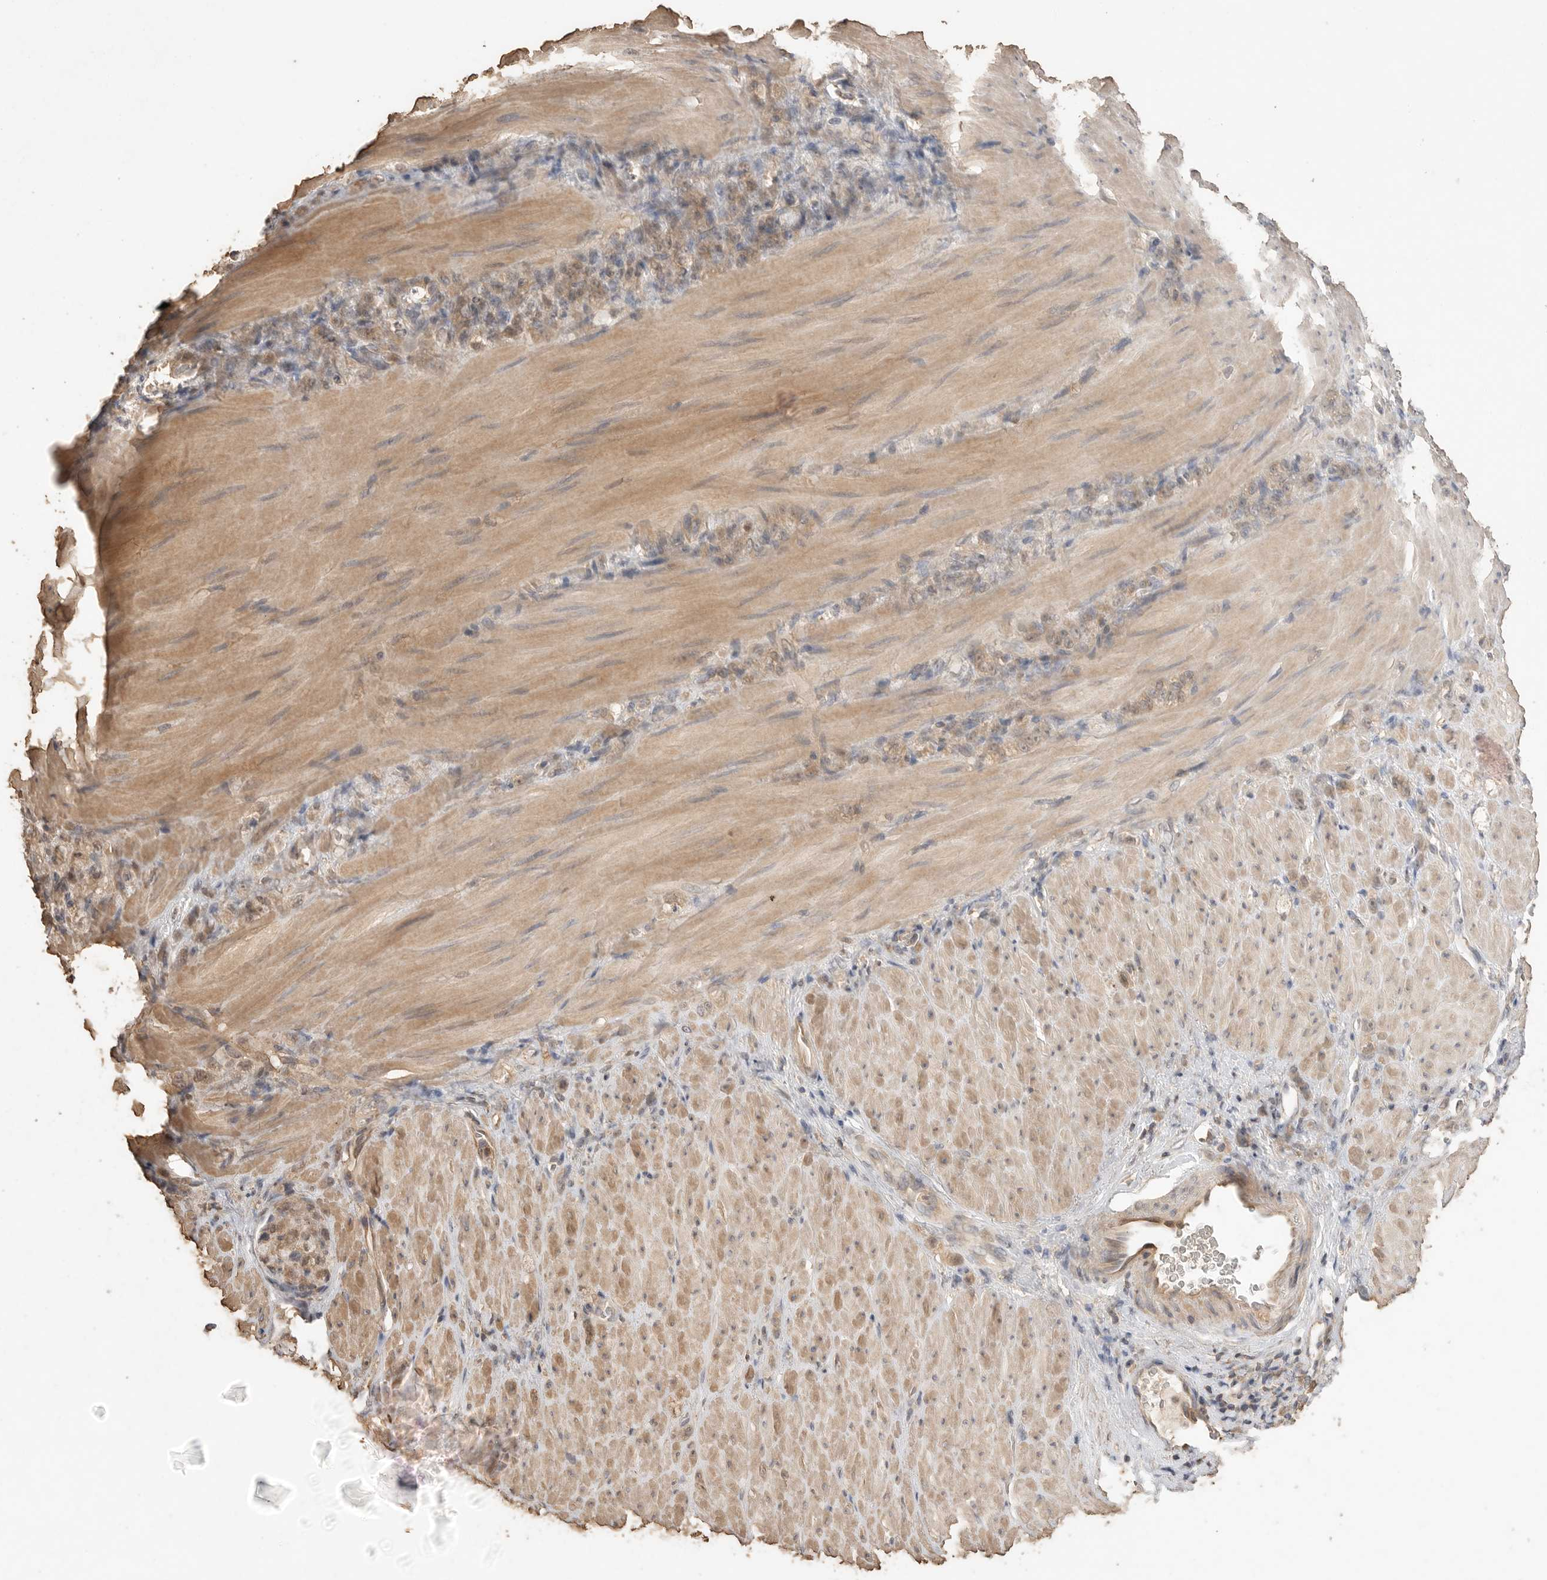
{"staining": {"intensity": "weak", "quantity": ">75%", "location": "cytoplasmic/membranous"}, "tissue": "stomach cancer", "cell_type": "Tumor cells", "image_type": "cancer", "snomed": [{"axis": "morphology", "description": "Normal tissue, NOS"}, {"axis": "morphology", "description": "Adenocarcinoma, NOS"}, {"axis": "topography", "description": "Stomach"}], "caption": "A micrograph of stomach cancer (adenocarcinoma) stained for a protein reveals weak cytoplasmic/membranous brown staining in tumor cells.", "gene": "MAP2K1", "patient": {"sex": "male", "age": 82}}